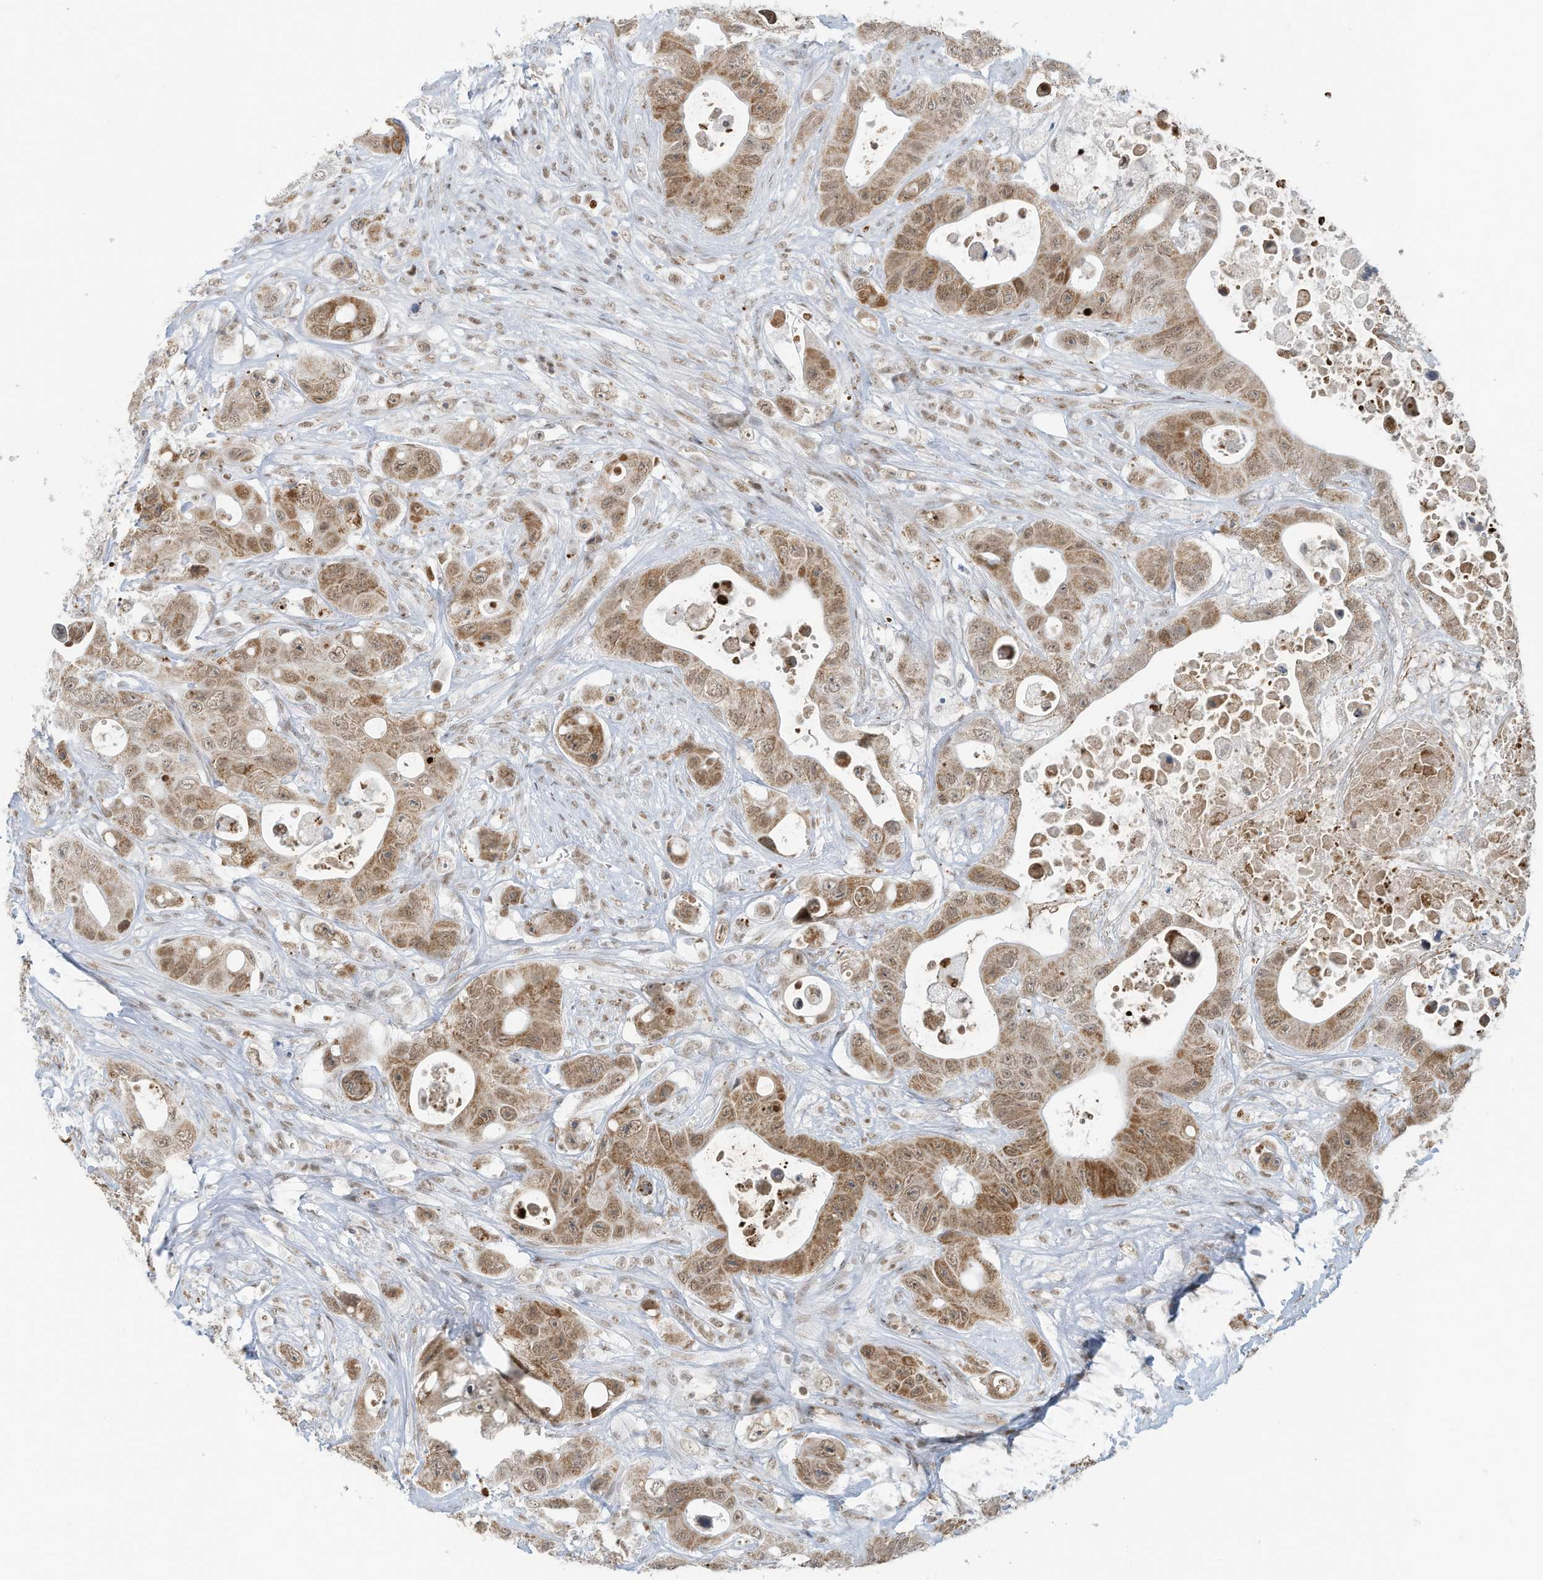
{"staining": {"intensity": "moderate", "quantity": ">75%", "location": "cytoplasmic/membranous,nuclear"}, "tissue": "colorectal cancer", "cell_type": "Tumor cells", "image_type": "cancer", "snomed": [{"axis": "morphology", "description": "Adenocarcinoma, NOS"}, {"axis": "topography", "description": "Colon"}], "caption": "A brown stain shows moderate cytoplasmic/membranous and nuclear positivity of a protein in human colorectal adenocarcinoma tumor cells.", "gene": "ECT2L", "patient": {"sex": "female", "age": 46}}